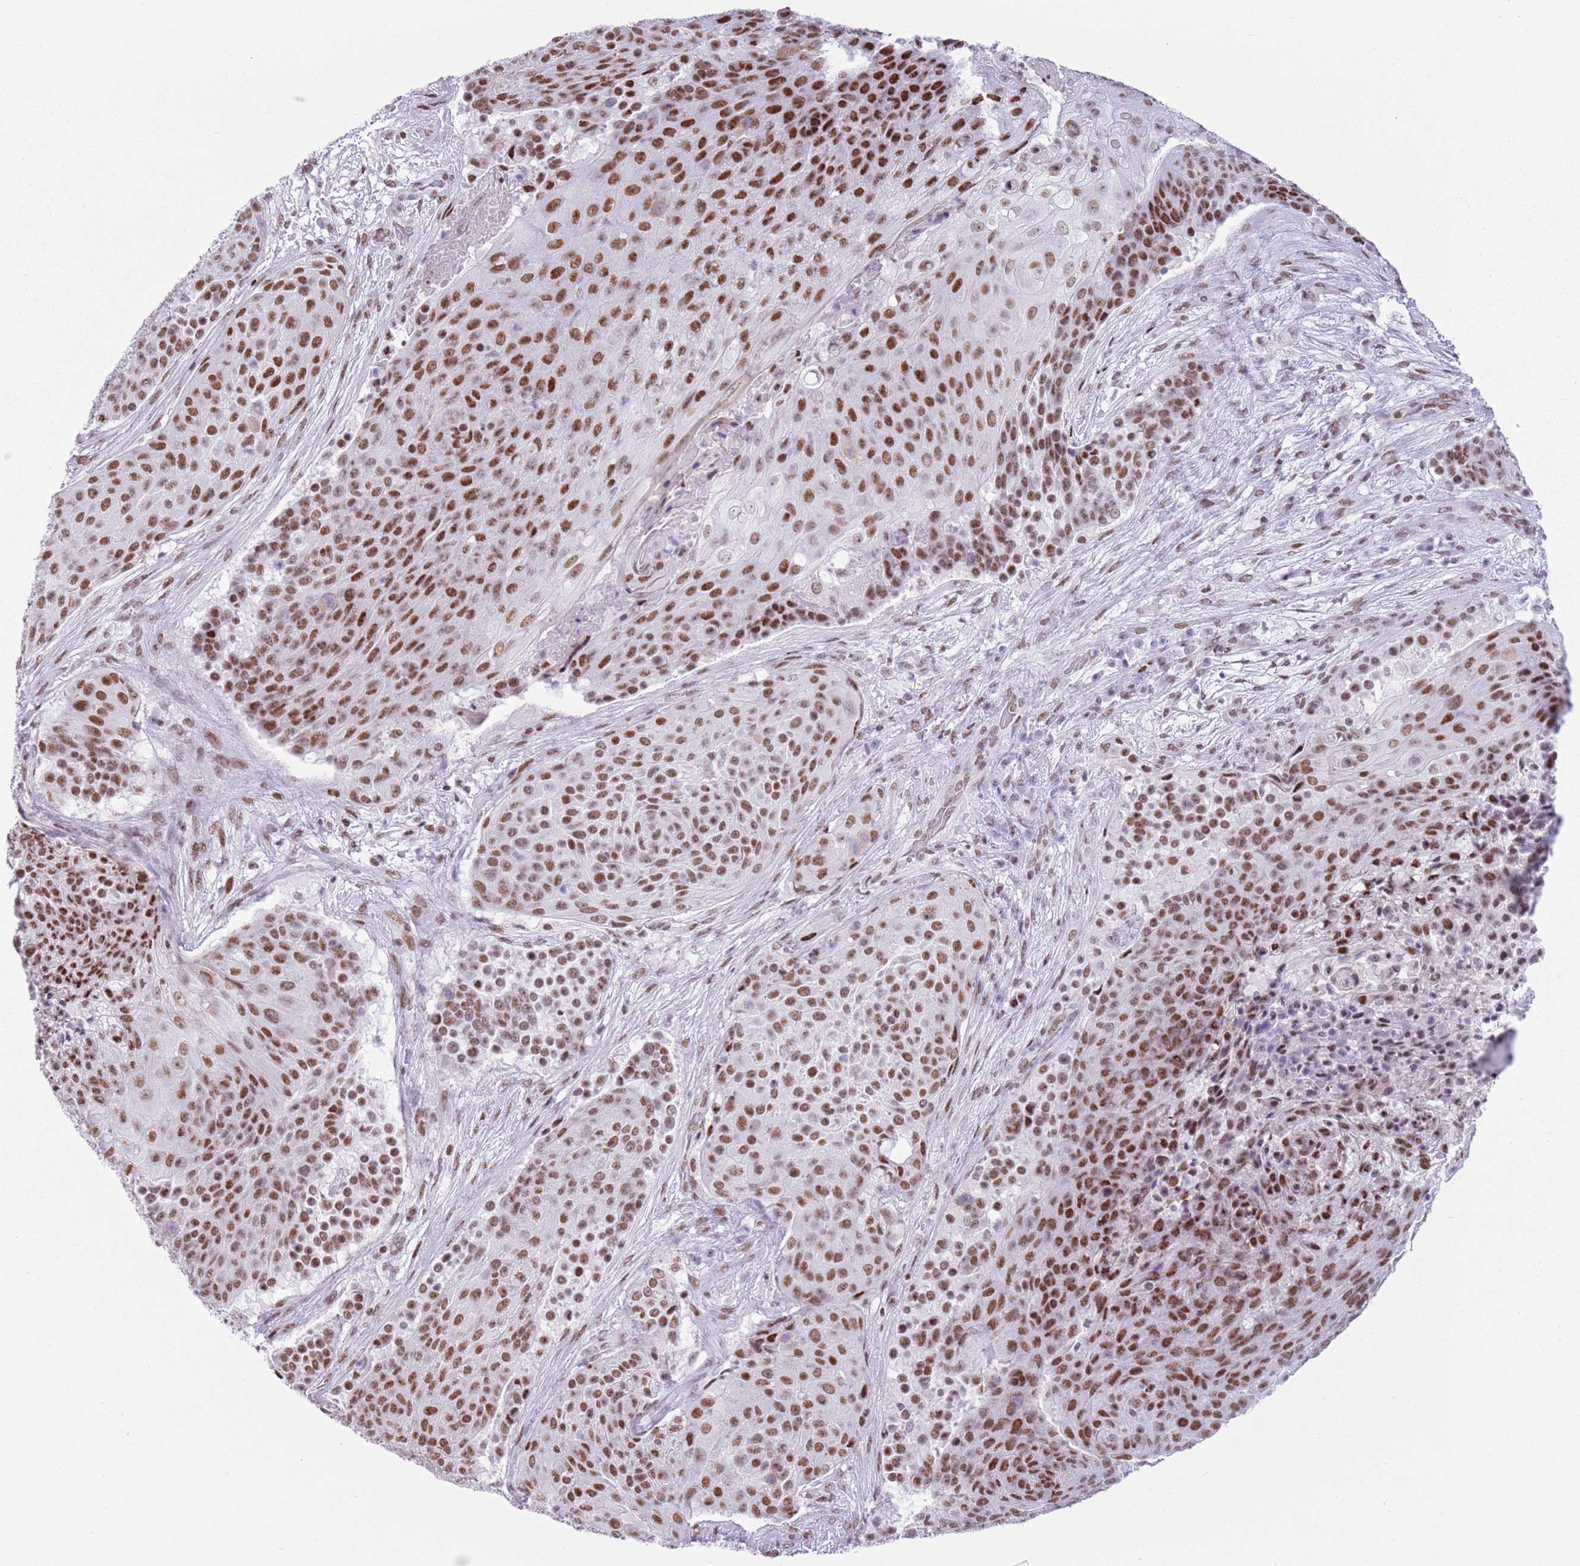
{"staining": {"intensity": "moderate", "quantity": ">75%", "location": "nuclear"}, "tissue": "urothelial cancer", "cell_type": "Tumor cells", "image_type": "cancer", "snomed": [{"axis": "morphology", "description": "Urothelial carcinoma, High grade"}, {"axis": "topography", "description": "Urinary bladder"}], "caption": "A high-resolution histopathology image shows immunohistochemistry staining of urothelial cancer, which reveals moderate nuclear staining in about >75% of tumor cells.", "gene": "FAM104B", "patient": {"sex": "female", "age": 63}}